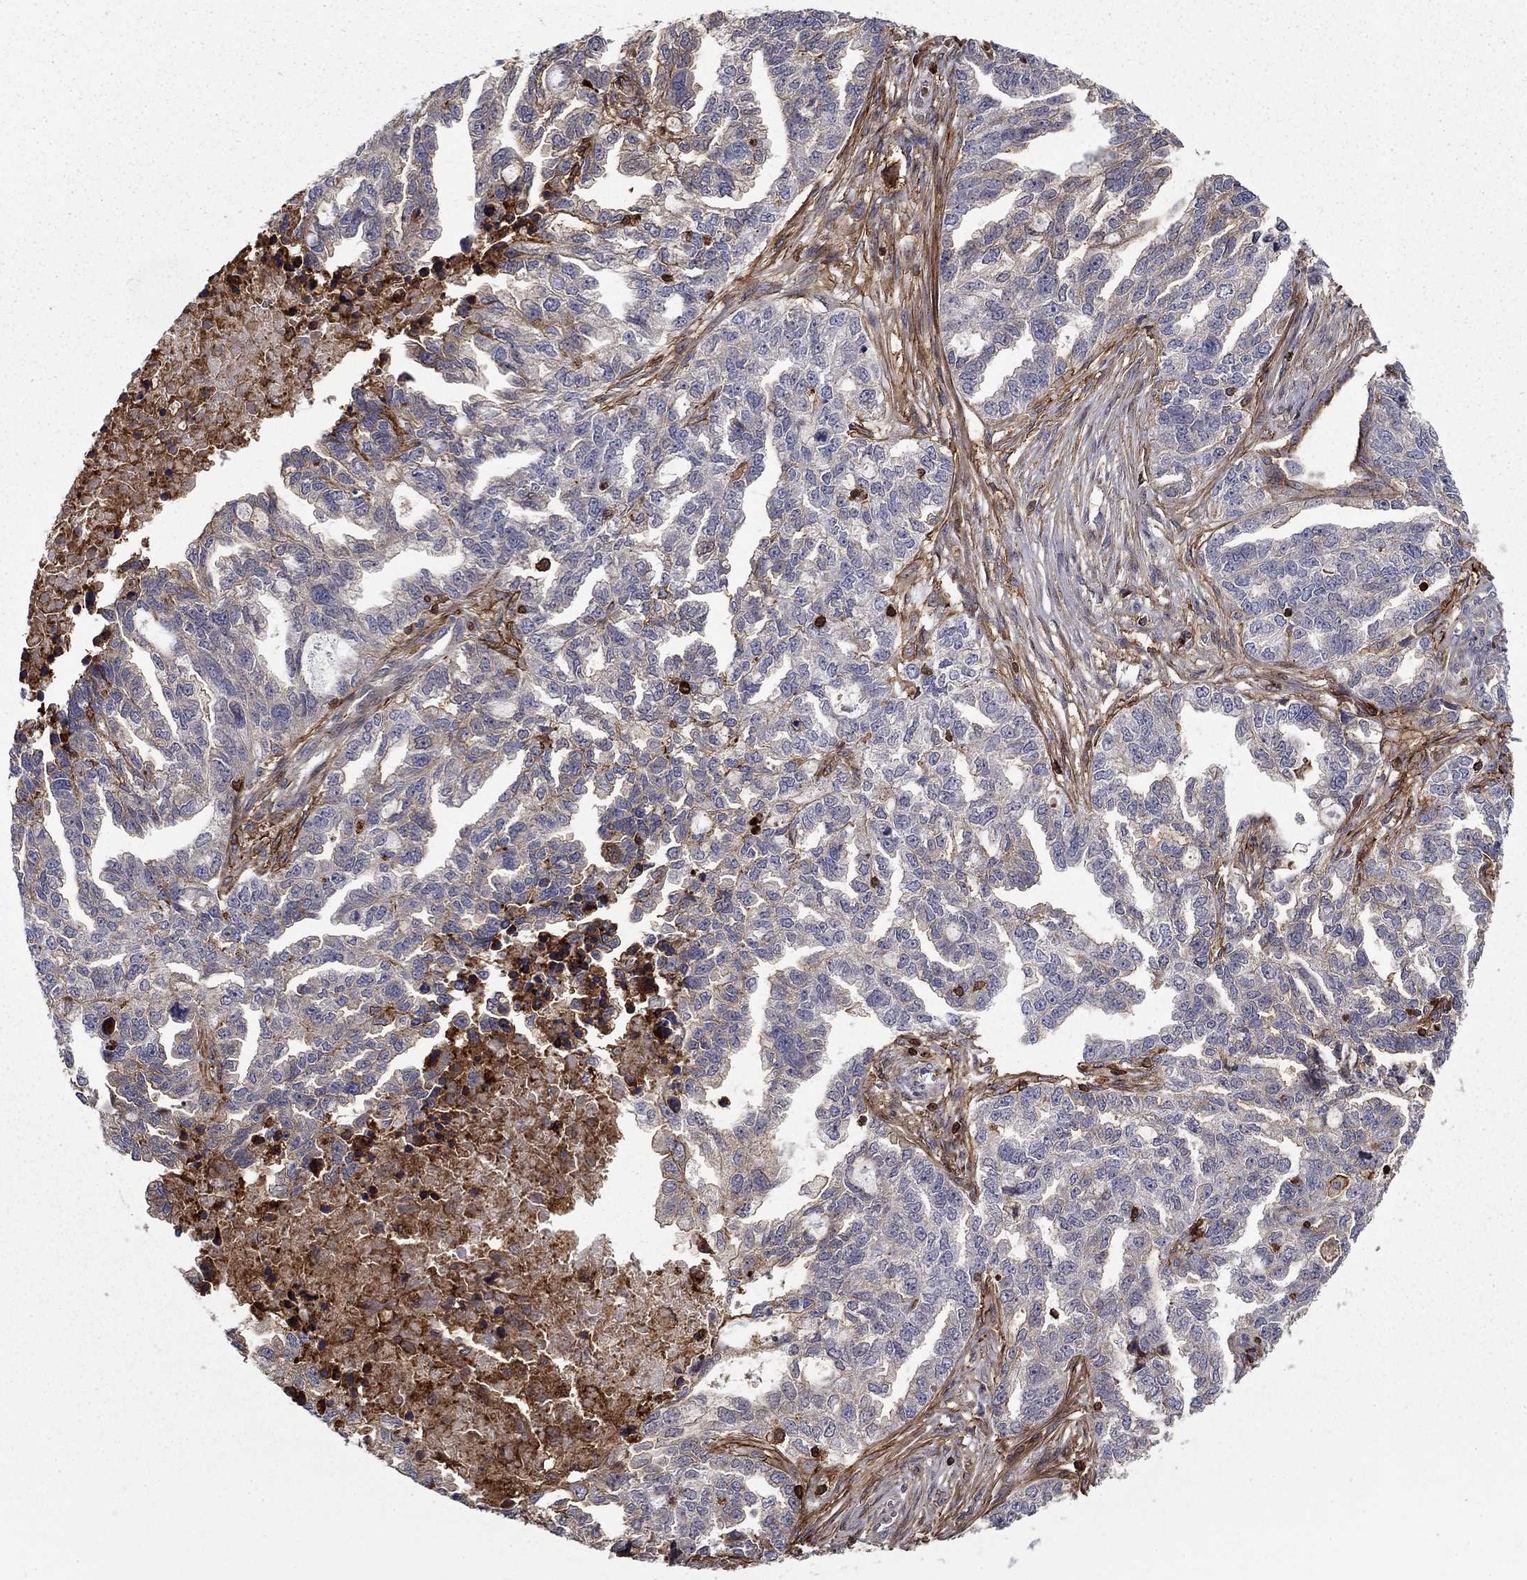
{"staining": {"intensity": "negative", "quantity": "none", "location": "none"}, "tissue": "ovarian cancer", "cell_type": "Tumor cells", "image_type": "cancer", "snomed": [{"axis": "morphology", "description": "Cystadenocarcinoma, serous, NOS"}, {"axis": "topography", "description": "Ovary"}], "caption": "The histopathology image displays no significant expression in tumor cells of ovarian serous cystadenocarcinoma. (DAB immunohistochemistry (IHC) with hematoxylin counter stain).", "gene": "ADM", "patient": {"sex": "female", "age": 51}}